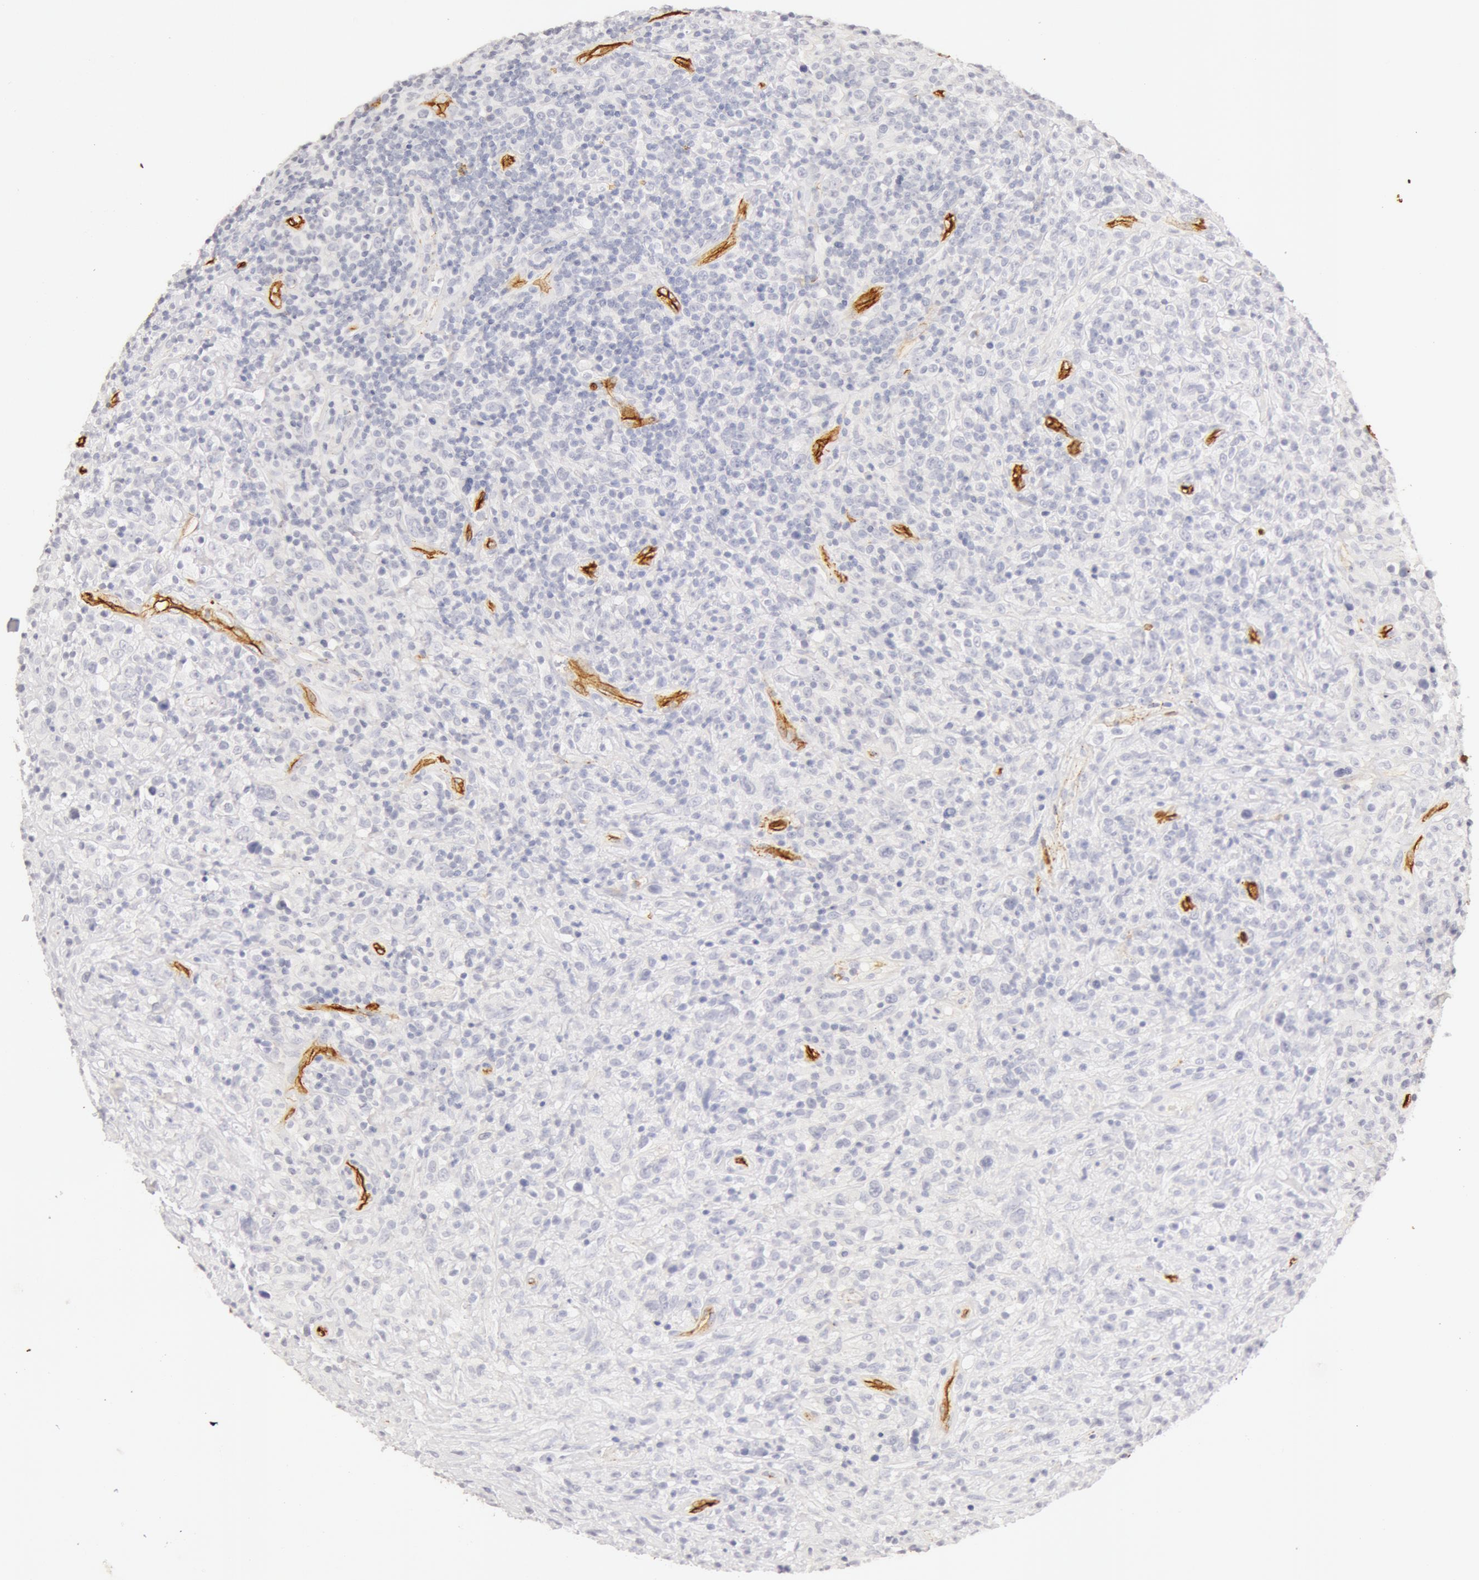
{"staining": {"intensity": "negative", "quantity": "none", "location": "none"}, "tissue": "lymphoma", "cell_type": "Tumor cells", "image_type": "cancer", "snomed": [{"axis": "morphology", "description": "Hodgkin's disease, NOS"}, {"axis": "topography", "description": "Lymph node"}], "caption": "This is a histopathology image of immunohistochemistry (IHC) staining of Hodgkin's disease, which shows no expression in tumor cells.", "gene": "AQP1", "patient": {"sex": "male", "age": 46}}